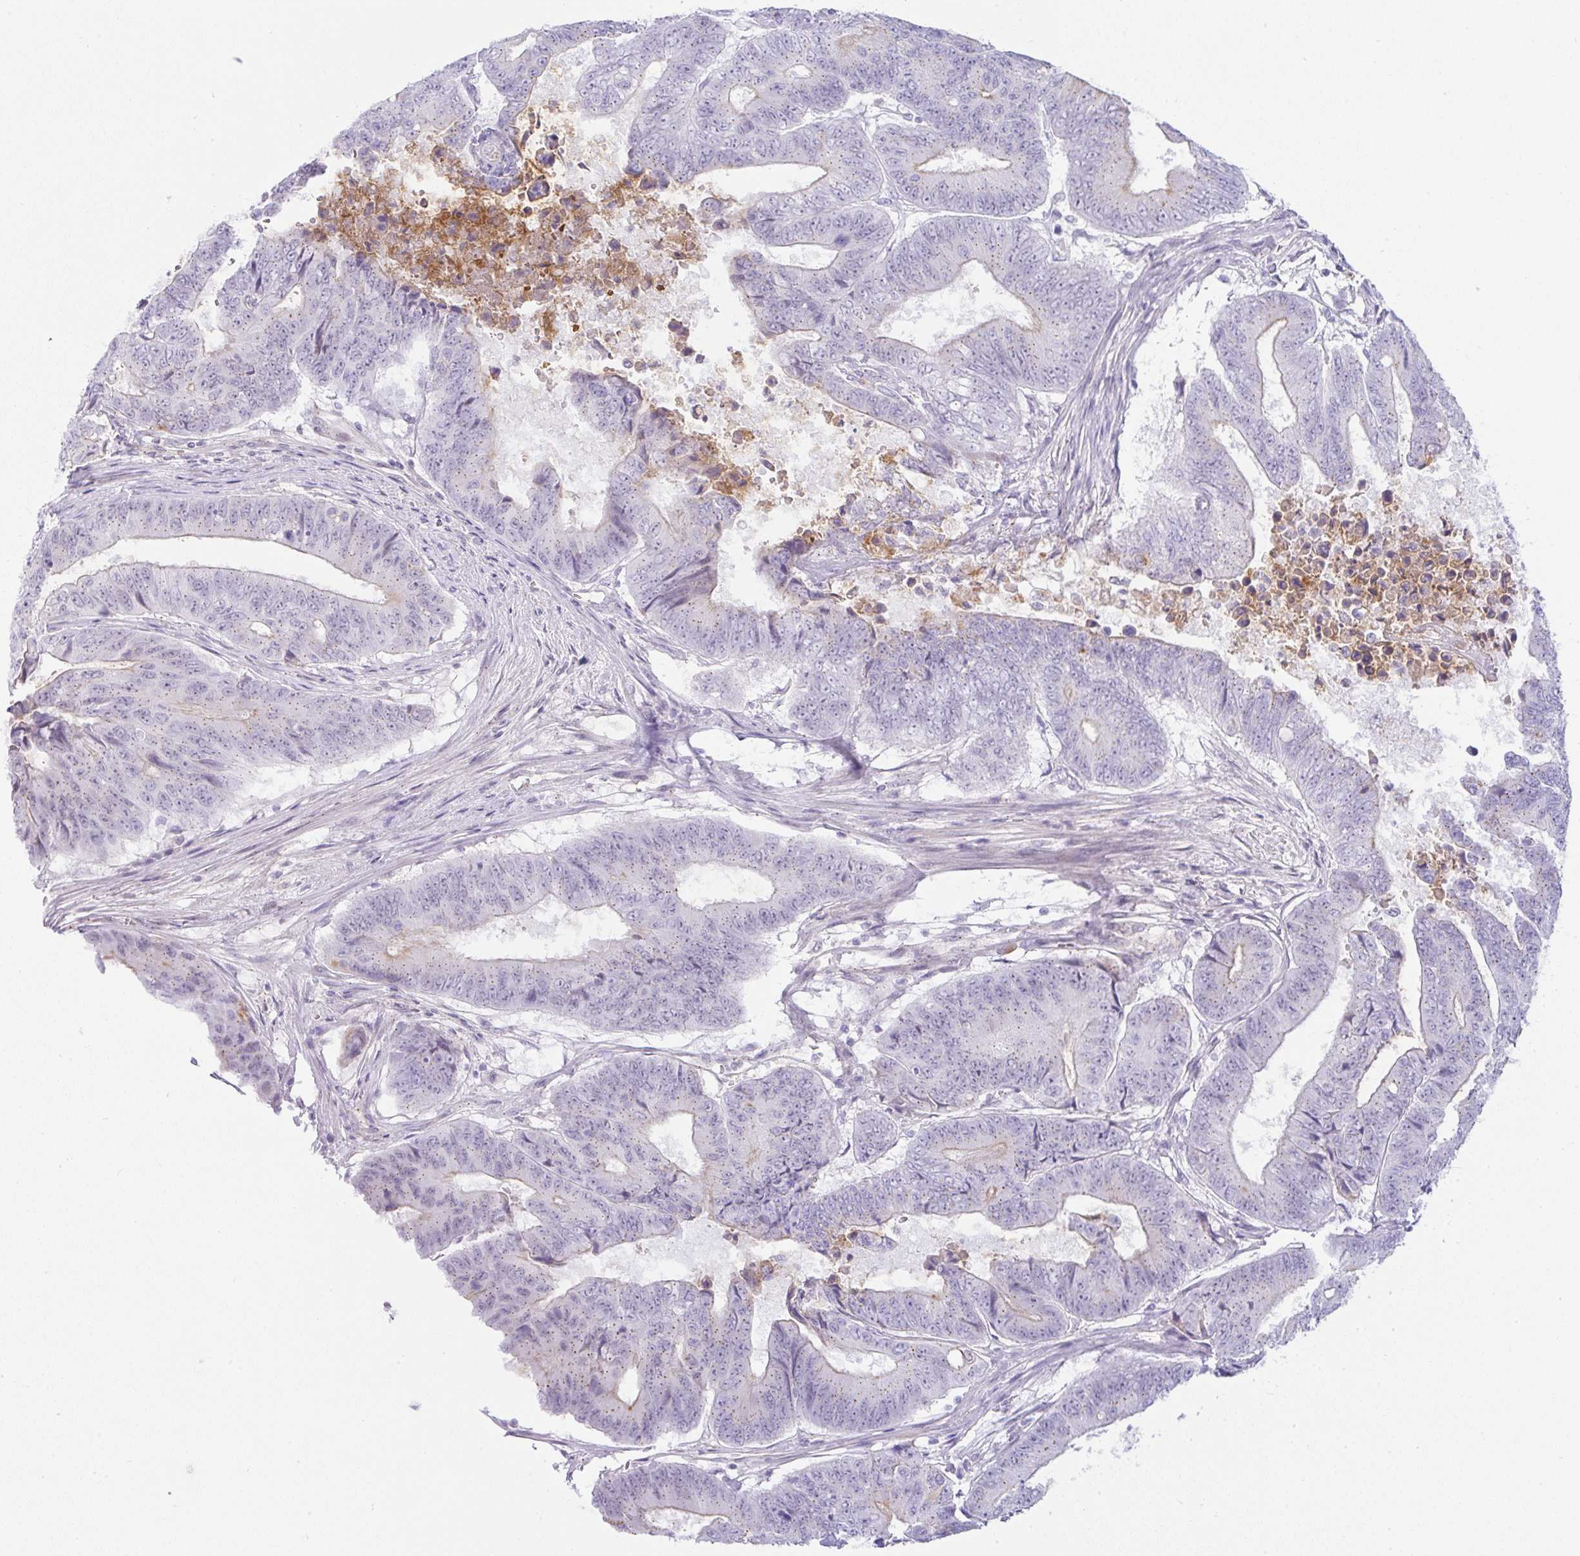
{"staining": {"intensity": "negative", "quantity": "none", "location": "none"}, "tissue": "colorectal cancer", "cell_type": "Tumor cells", "image_type": "cancer", "snomed": [{"axis": "morphology", "description": "Adenocarcinoma, NOS"}, {"axis": "topography", "description": "Colon"}], "caption": "Immunohistochemistry (IHC) of human colorectal cancer (adenocarcinoma) displays no expression in tumor cells.", "gene": "FAM177A1", "patient": {"sex": "female", "age": 48}}